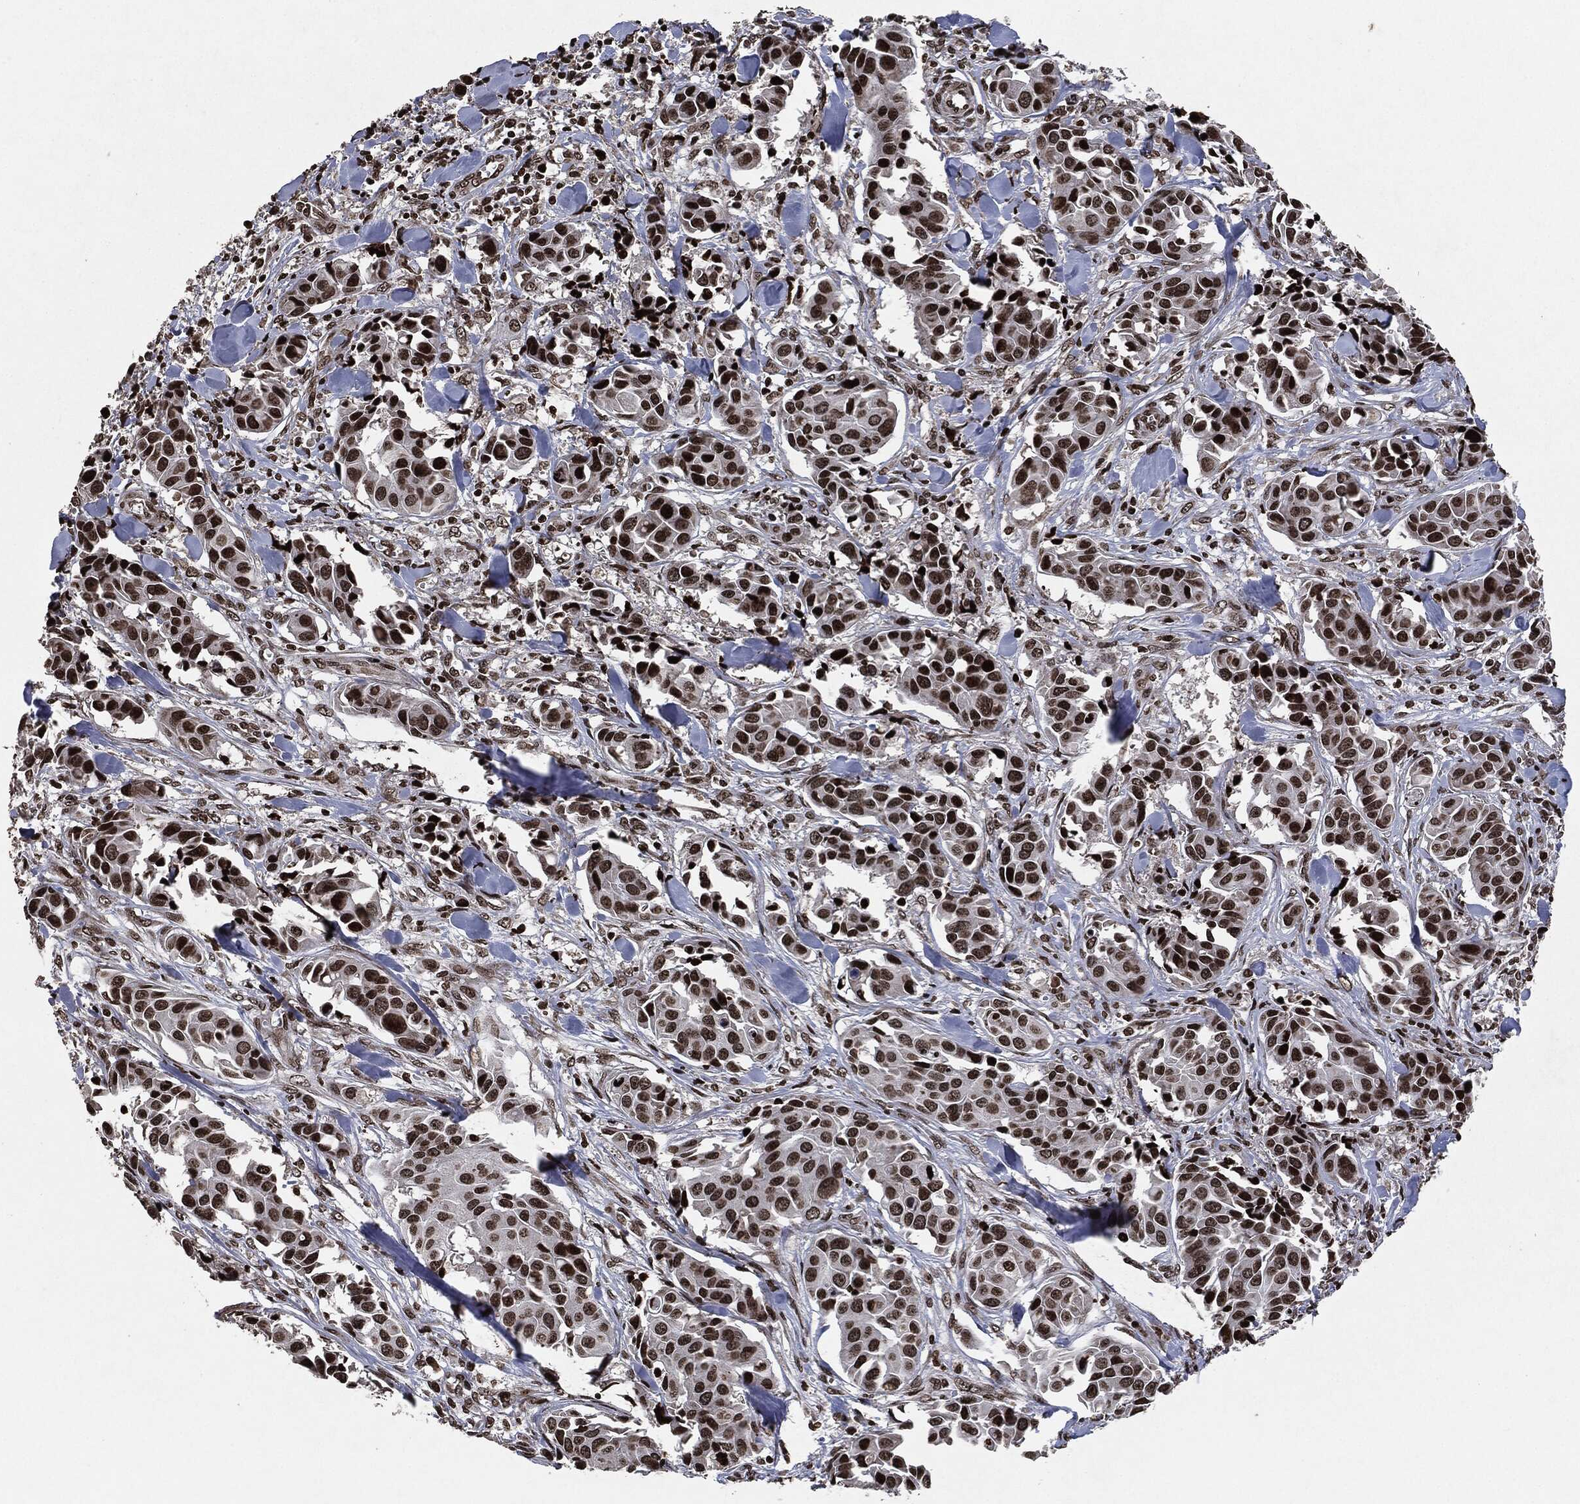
{"staining": {"intensity": "strong", "quantity": "25%-75%", "location": "nuclear"}, "tissue": "head and neck cancer", "cell_type": "Tumor cells", "image_type": "cancer", "snomed": [{"axis": "morphology", "description": "Adenocarcinoma, NOS"}, {"axis": "topography", "description": "Head-Neck"}], "caption": "Protein staining of adenocarcinoma (head and neck) tissue shows strong nuclear positivity in about 25%-75% of tumor cells.", "gene": "JUN", "patient": {"sex": "male", "age": 76}}